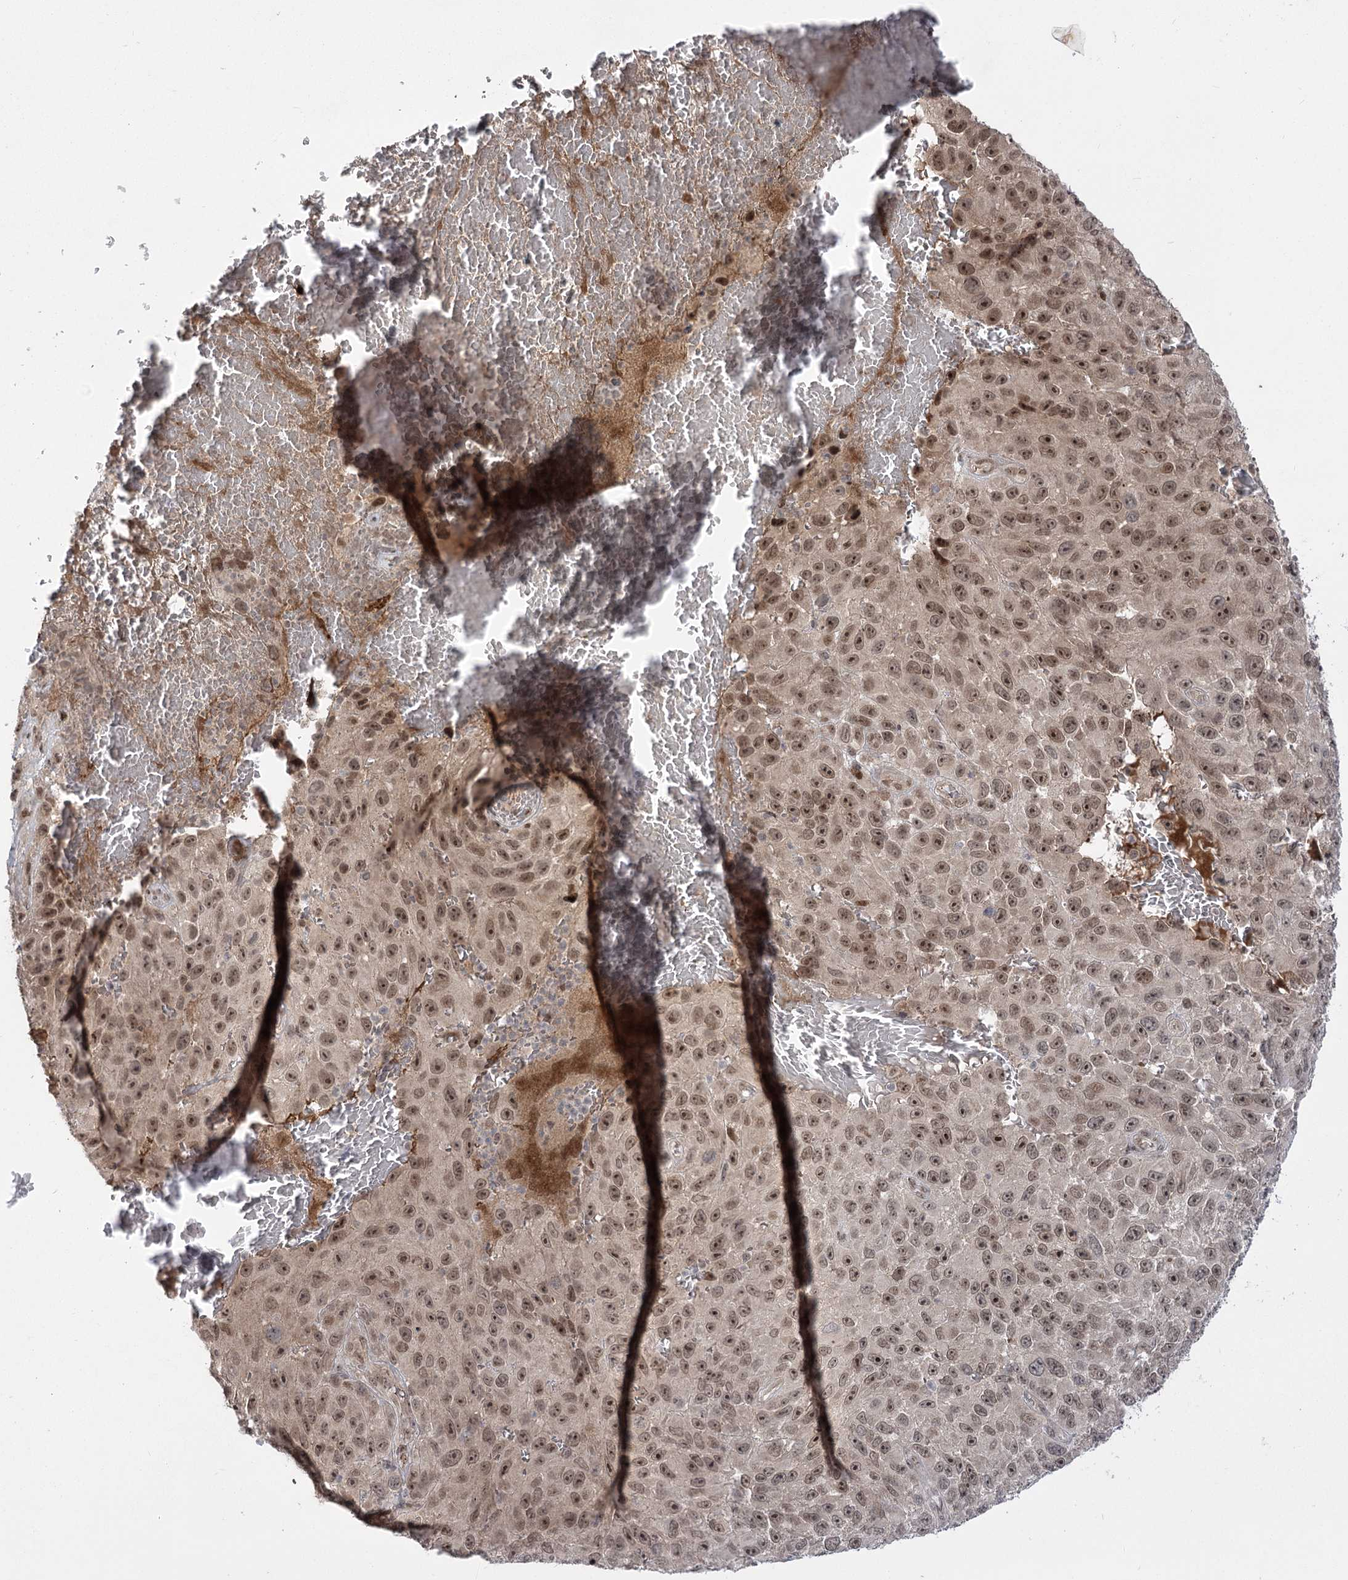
{"staining": {"intensity": "moderate", "quantity": ">75%", "location": "nuclear"}, "tissue": "melanoma", "cell_type": "Tumor cells", "image_type": "cancer", "snomed": [{"axis": "morphology", "description": "Malignant melanoma, NOS"}, {"axis": "topography", "description": "Skin"}], "caption": "High-magnification brightfield microscopy of melanoma stained with DAB (brown) and counterstained with hematoxylin (blue). tumor cells exhibit moderate nuclear positivity is present in about>75% of cells.", "gene": "HELQ", "patient": {"sex": "female", "age": 96}}